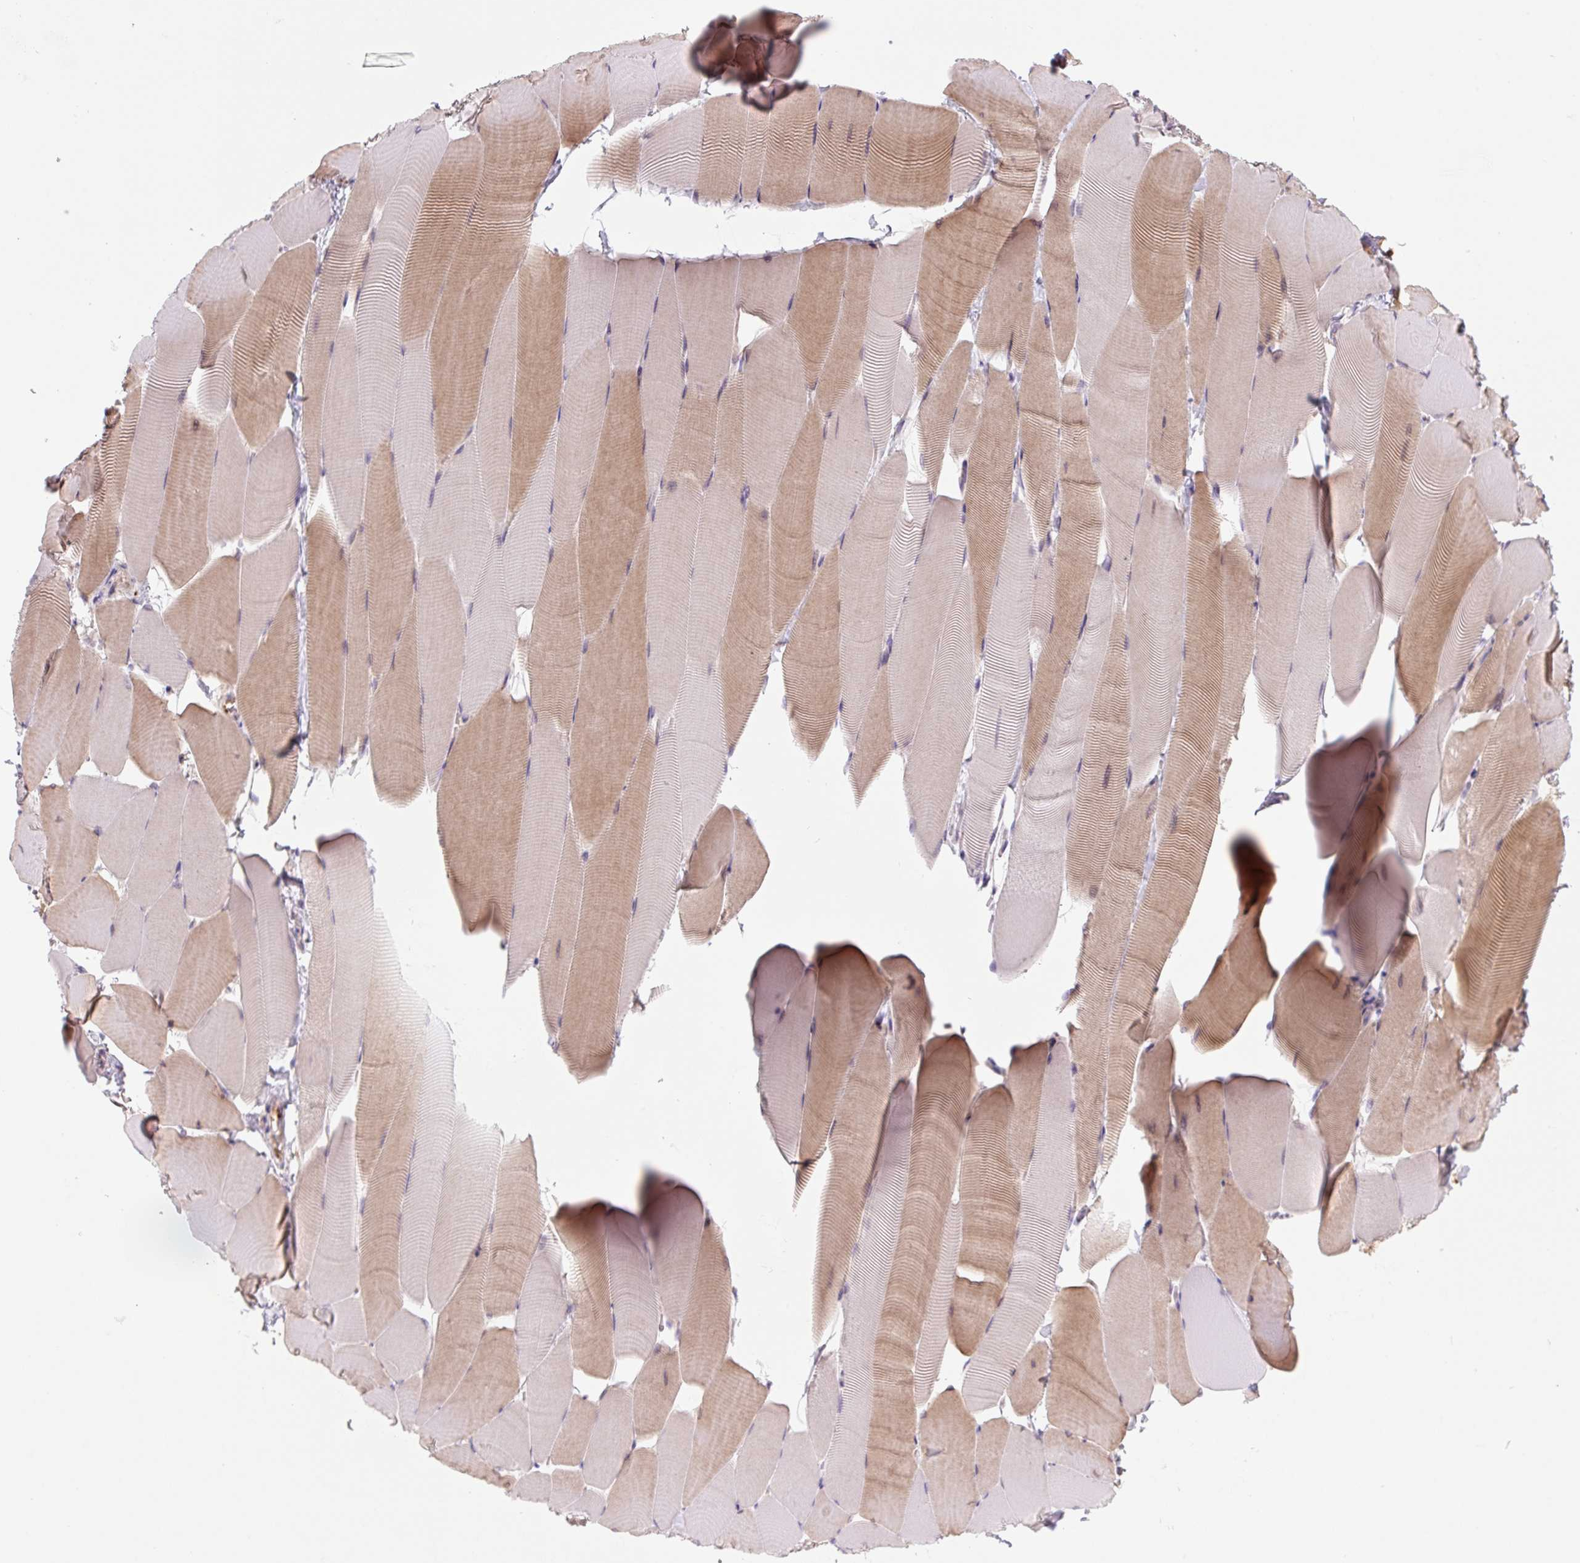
{"staining": {"intensity": "moderate", "quantity": "25%-75%", "location": "cytoplasmic/membranous"}, "tissue": "skeletal muscle", "cell_type": "Myocytes", "image_type": "normal", "snomed": [{"axis": "morphology", "description": "Normal tissue, NOS"}, {"axis": "topography", "description": "Skeletal muscle"}], "caption": "Human skeletal muscle stained for a protein (brown) shows moderate cytoplasmic/membranous positive expression in approximately 25%-75% of myocytes.", "gene": "PLA2G4A", "patient": {"sex": "male", "age": 25}}